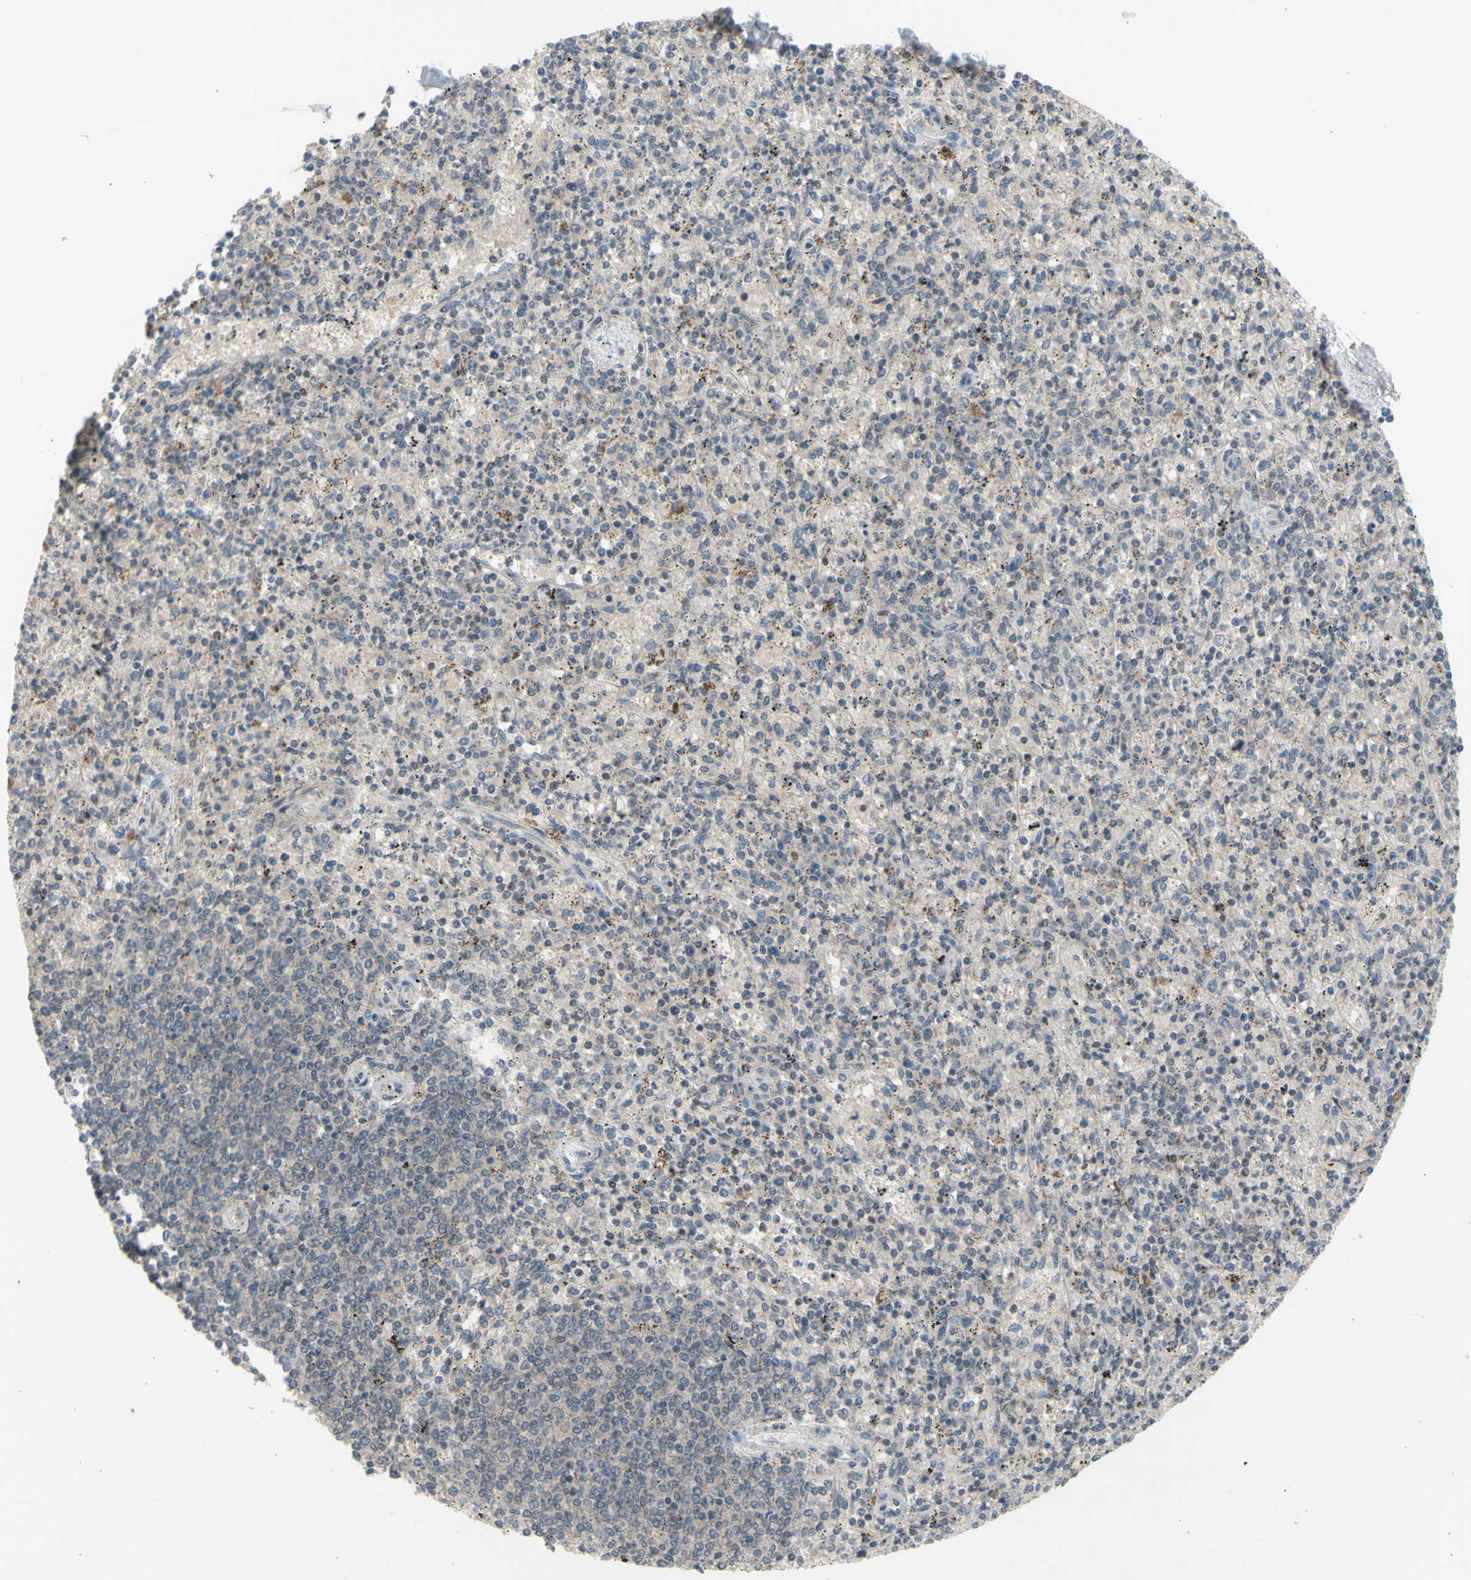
{"staining": {"intensity": "strong", "quantity": "<25%", "location": "cytoplasmic/membranous,nuclear"}, "tissue": "spleen", "cell_type": "Cells in red pulp", "image_type": "normal", "snomed": [{"axis": "morphology", "description": "Normal tissue, NOS"}, {"axis": "topography", "description": "Spleen"}], "caption": "Immunohistochemistry staining of normal spleen, which shows medium levels of strong cytoplasmic/membranous,nuclear staining in approximately <25% of cells in red pulp indicating strong cytoplasmic/membranous,nuclear protein expression. The staining was performed using DAB (3,3'-diaminobenzidine) (brown) for protein detection and nuclei were counterstained in hematoxylin (blue).", "gene": "NLRP1", "patient": {"sex": "male", "age": 72}}